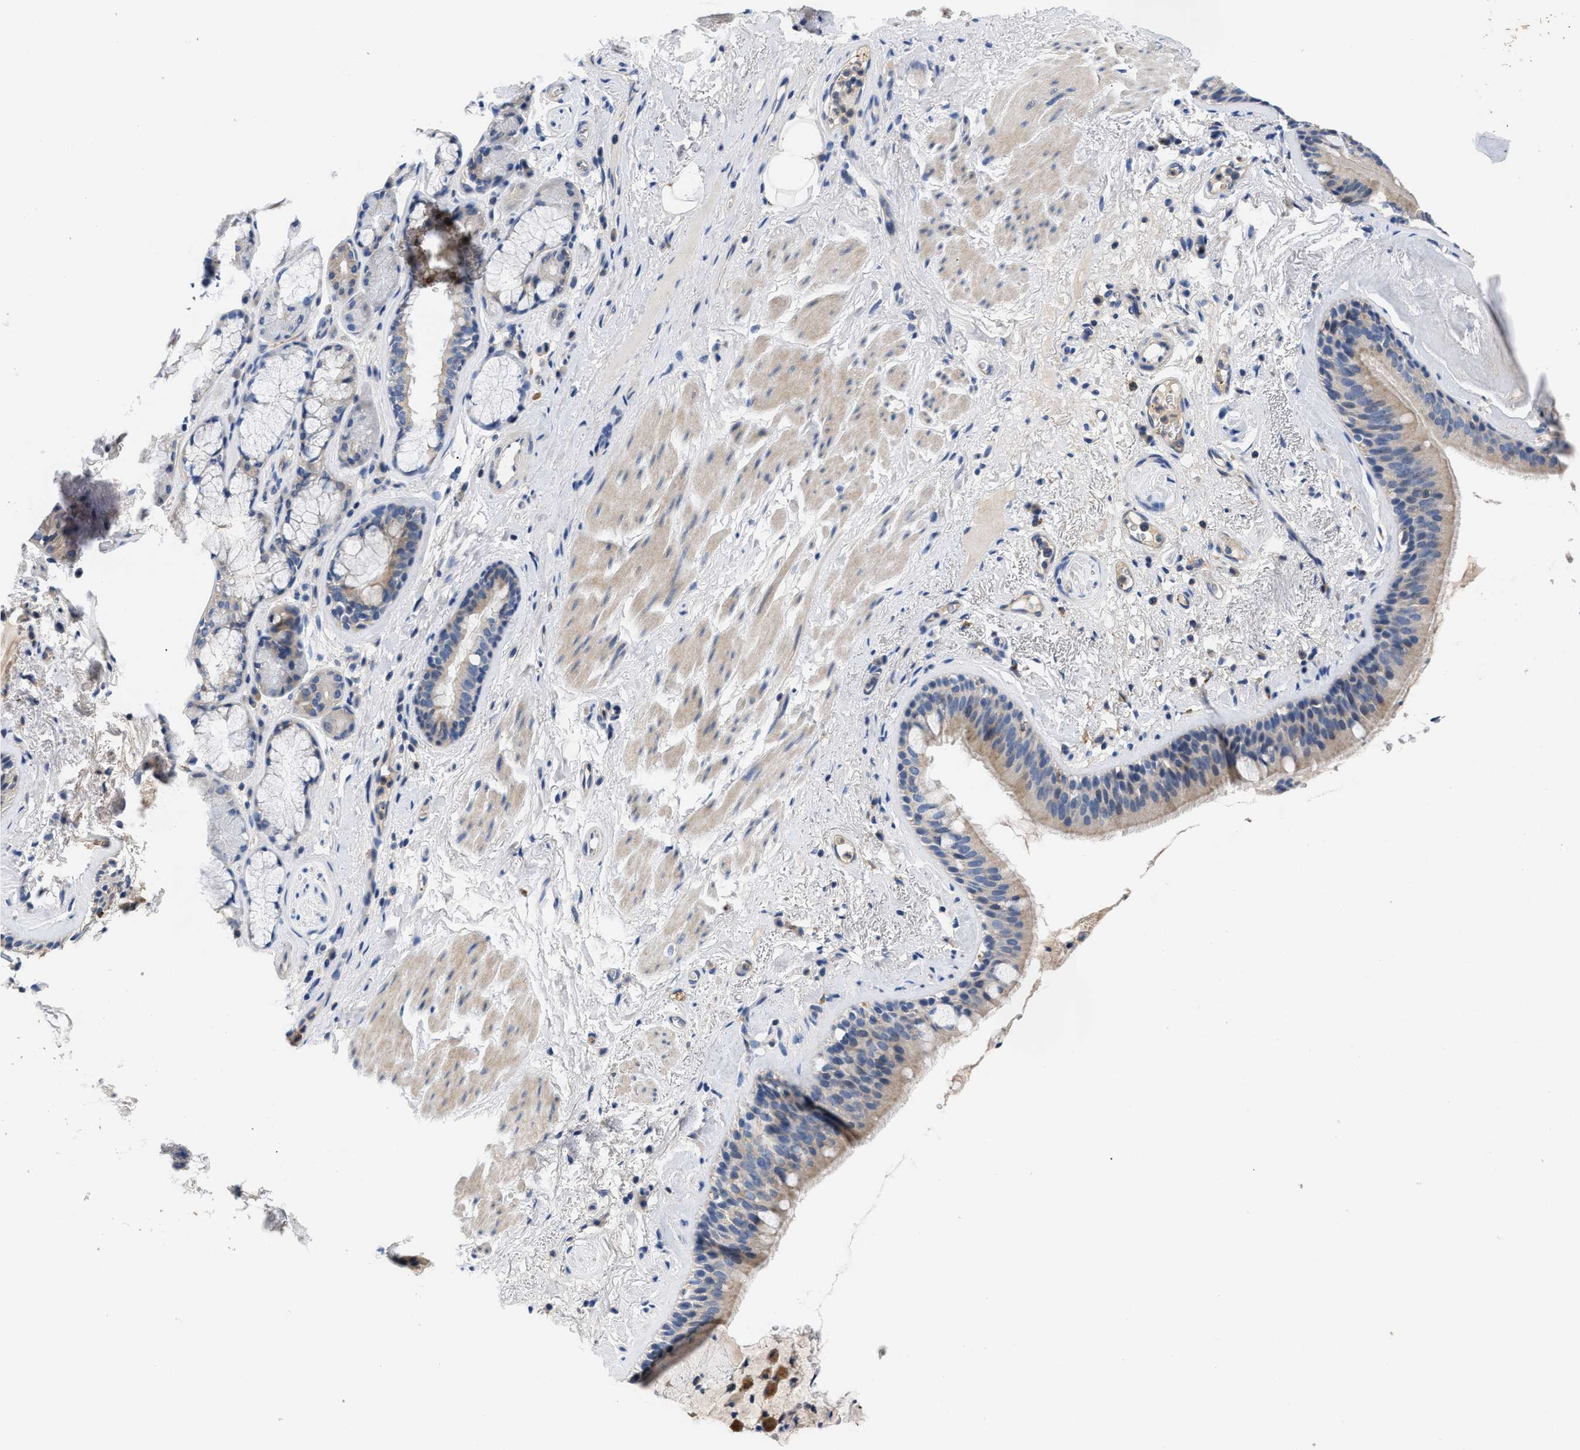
{"staining": {"intensity": "weak", "quantity": "25%-75%", "location": "cytoplasmic/membranous"}, "tissue": "bronchus", "cell_type": "Respiratory epithelial cells", "image_type": "normal", "snomed": [{"axis": "morphology", "description": "Normal tissue, NOS"}, {"axis": "topography", "description": "Cartilage tissue"}], "caption": "Respiratory epithelial cells demonstrate low levels of weak cytoplasmic/membranous positivity in approximately 25%-75% of cells in unremarkable bronchus.", "gene": "CCDC171", "patient": {"sex": "female", "age": 63}}